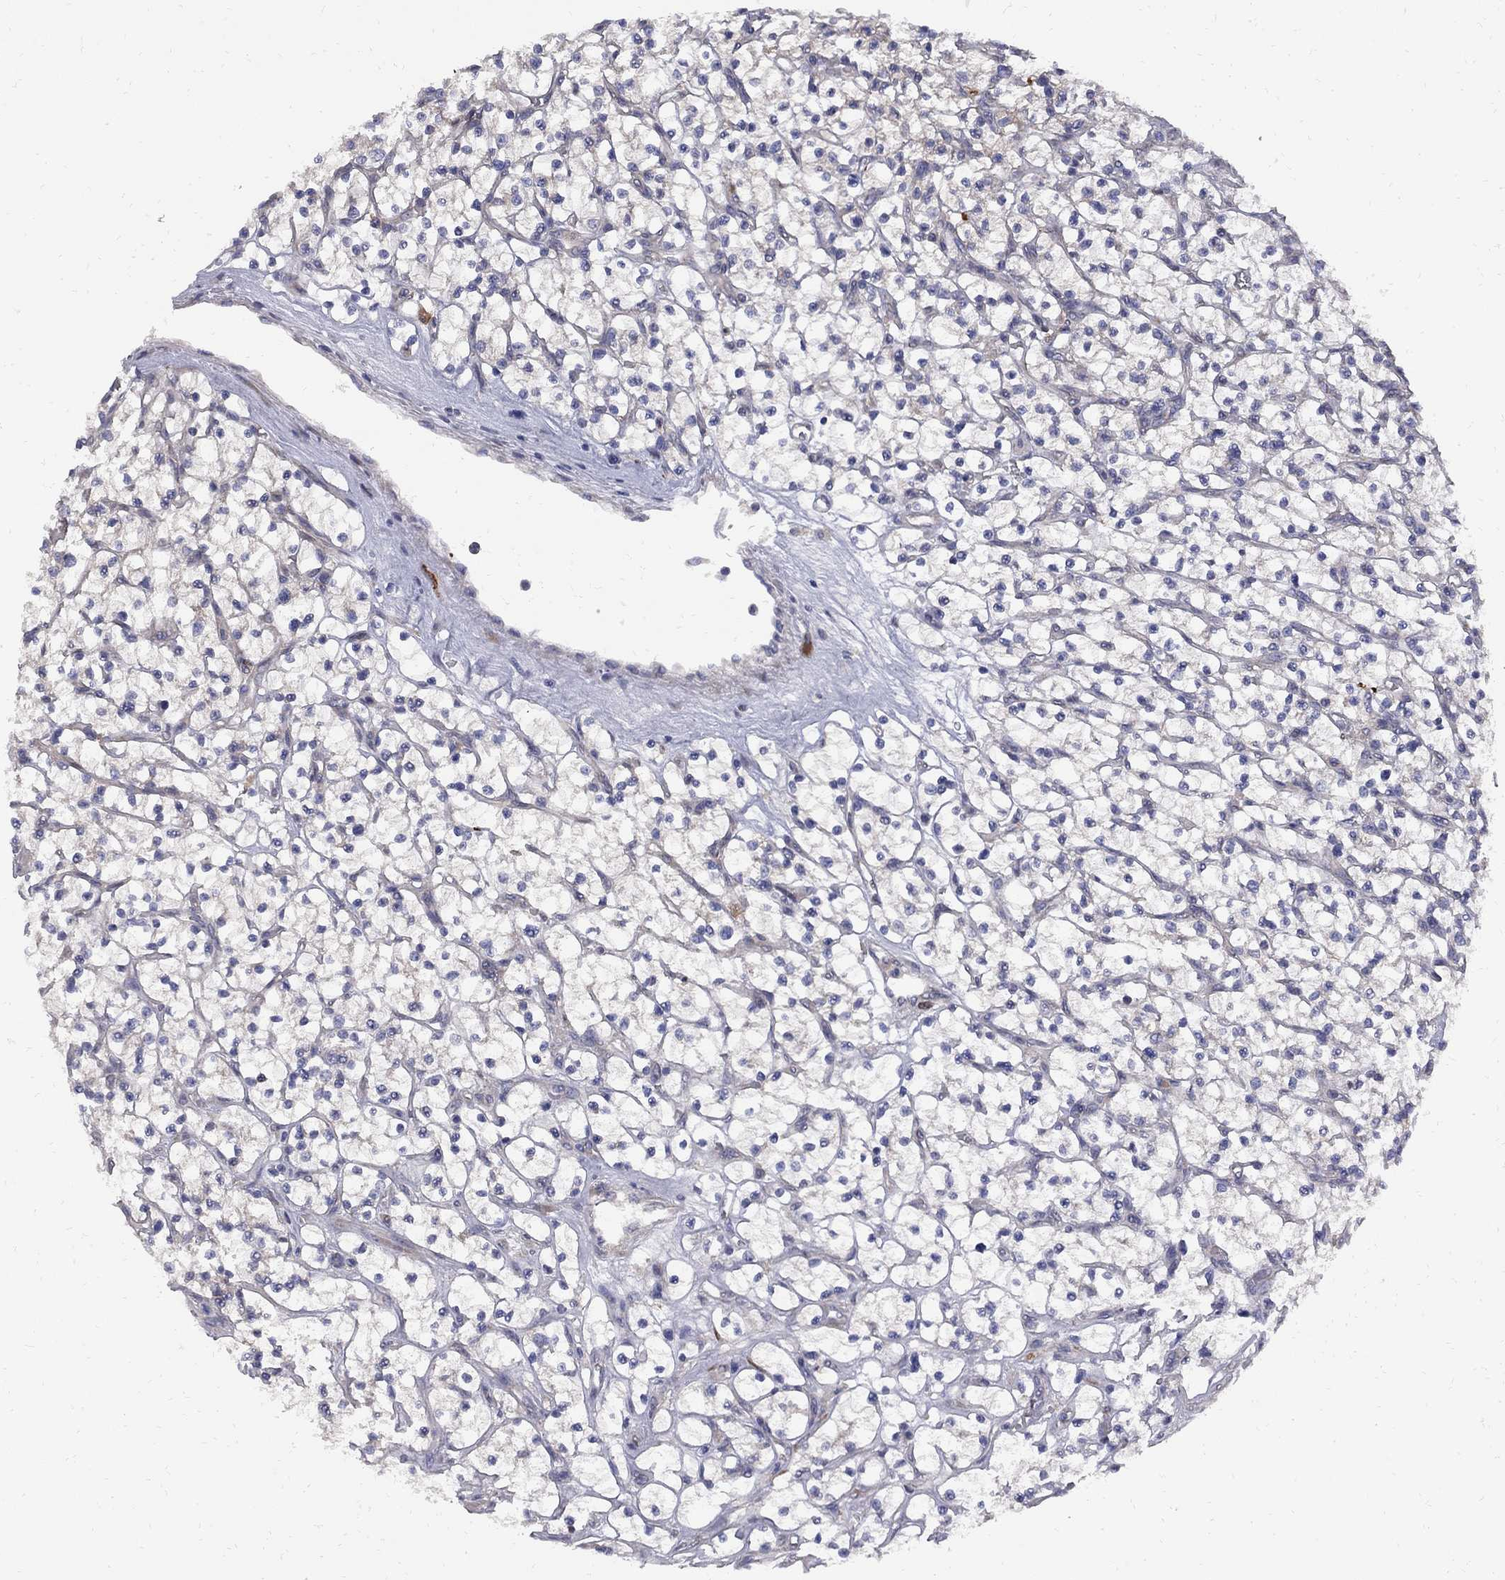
{"staining": {"intensity": "negative", "quantity": "none", "location": "none"}, "tissue": "renal cancer", "cell_type": "Tumor cells", "image_type": "cancer", "snomed": [{"axis": "morphology", "description": "Adenocarcinoma, NOS"}, {"axis": "topography", "description": "Kidney"}], "caption": "The micrograph shows no staining of tumor cells in renal cancer.", "gene": "MTHFR", "patient": {"sex": "female", "age": 64}}